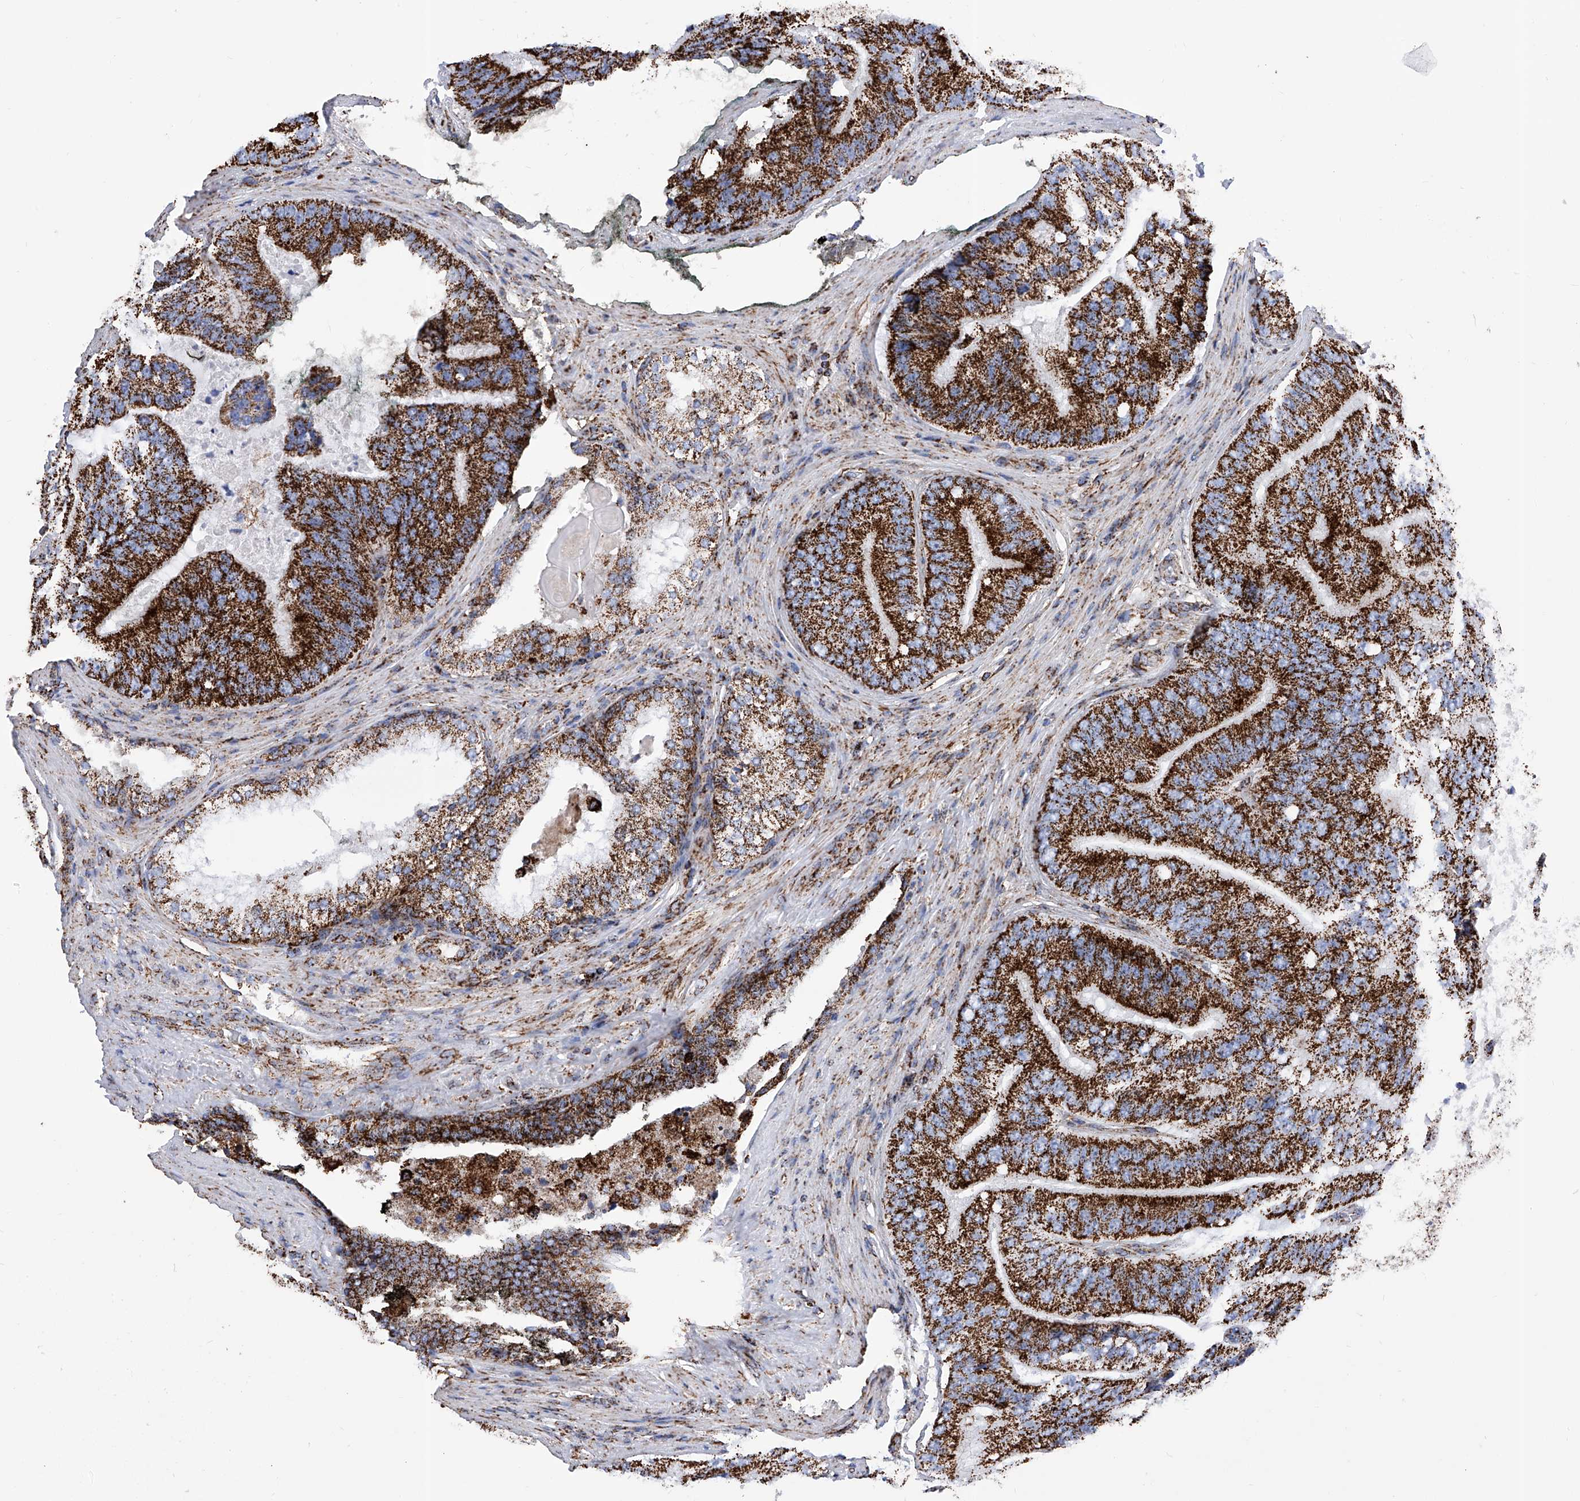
{"staining": {"intensity": "strong", "quantity": ">75%", "location": "cytoplasmic/membranous"}, "tissue": "prostate cancer", "cell_type": "Tumor cells", "image_type": "cancer", "snomed": [{"axis": "morphology", "description": "Adenocarcinoma, High grade"}, {"axis": "topography", "description": "Prostate"}], "caption": "Immunohistochemical staining of human high-grade adenocarcinoma (prostate) displays high levels of strong cytoplasmic/membranous protein expression in approximately >75% of tumor cells.", "gene": "ATP5PF", "patient": {"sex": "male", "age": 70}}